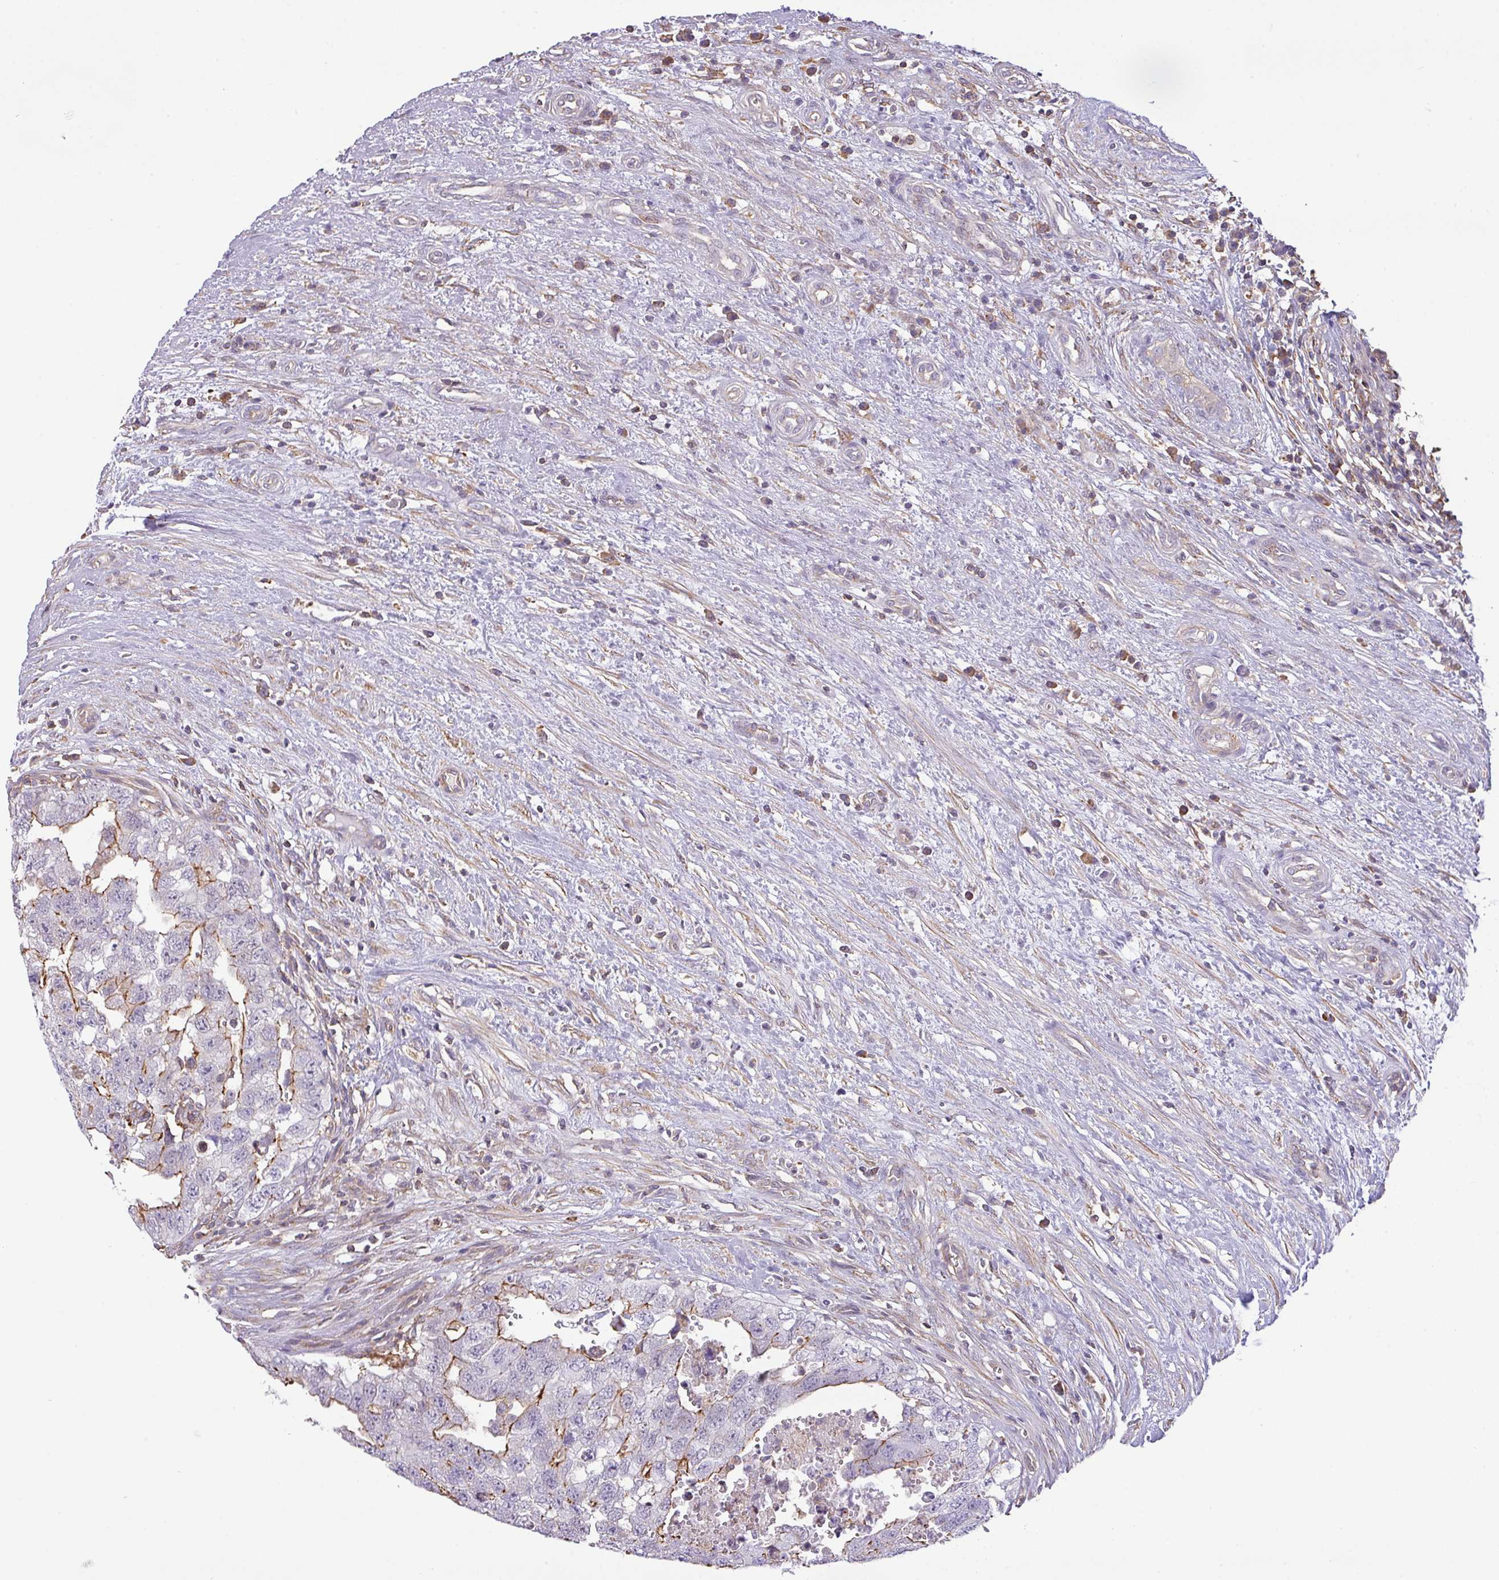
{"staining": {"intensity": "moderate", "quantity": "<25%", "location": "cytoplasmic/membranous"}, "tissue": "testis cancer", "cell_type": "Tumor cells", "image_type": "cancer", "snomed": [{"axis": "morphology", "description": "Seminoma, NOS"}, {"axis": "morphology", "description": "Carcinoma, Embryonal, NOS"}, {"axis": "topography", "description": "Testis"}], "caption": "This micrograph demonstrates immunohistochemistry (IHC) staining of testis cancer, with low moderate cytoplasmic/membranous staining in about <25% of tumor cells.", "gene": "LRRC41", "patient": {"sex": "male", "age": 29}}